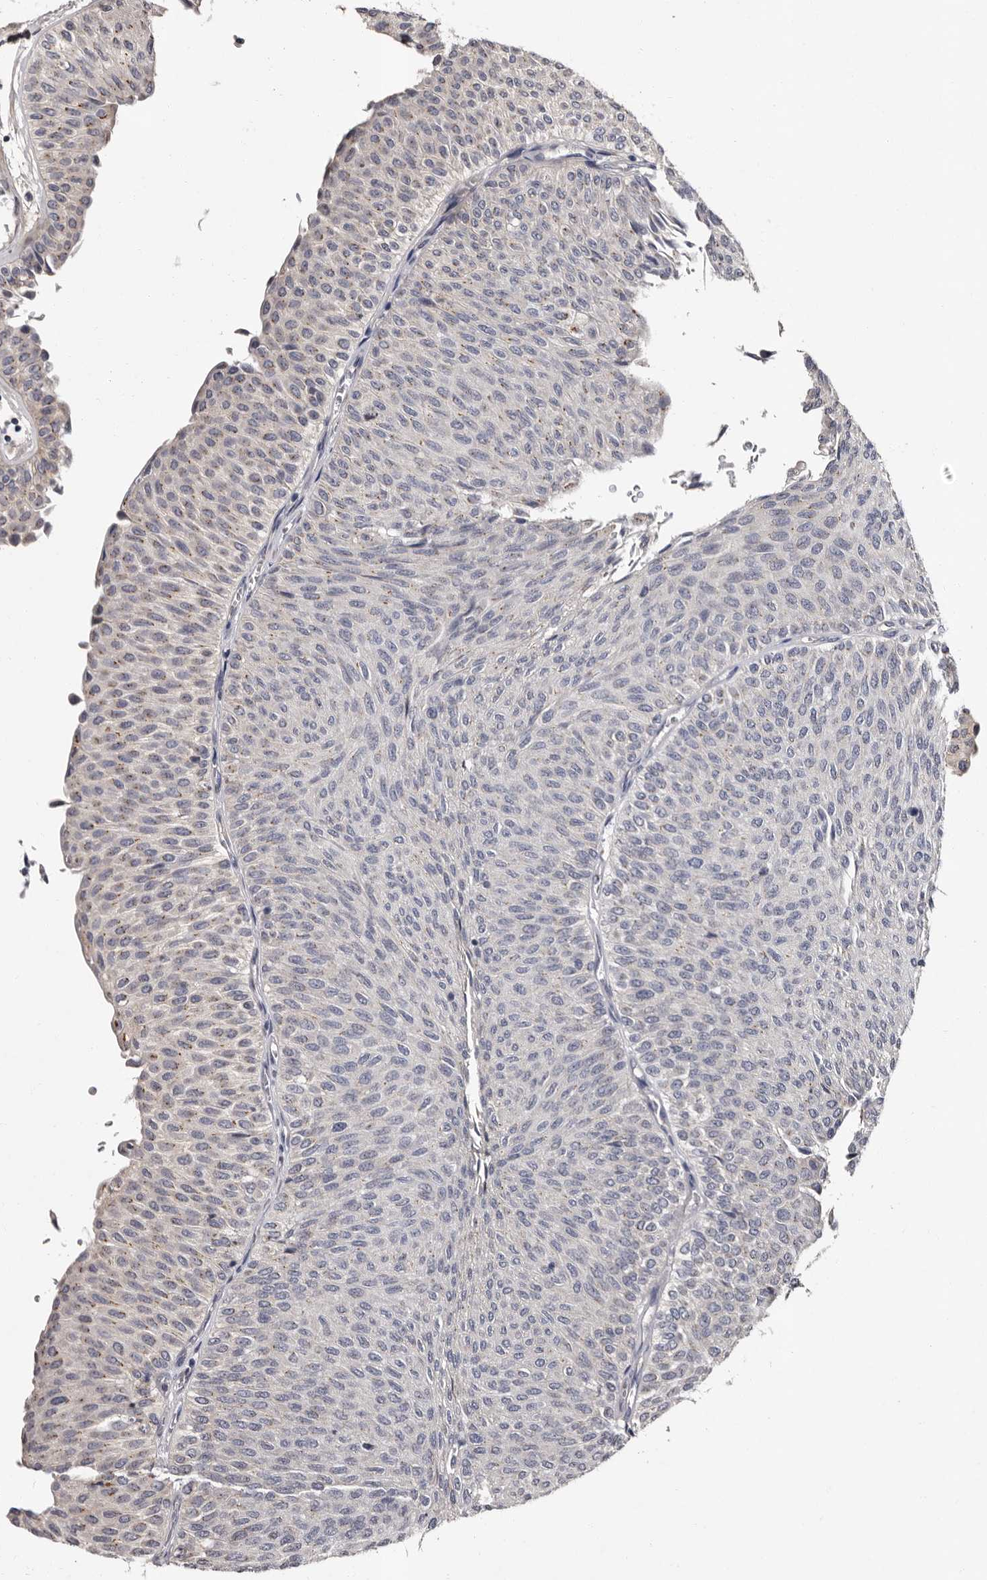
{"staining": {"intensity": "moderate", "quantity": "<25%", "location": "cytoplasmic/membranous"}, "tissue": "urothelial cancer", "cell_type": "Tumor cells", "image_type": "cancer", "snomed": [{"axis": "morphology", "description": "Urothelial carcinoma, Low grade"}, {"axis": "topography", "description": "Urinary bladder"}], "caption": "Immunohistochemistry (DAB) staining of human low-grade urothelial carcinoma demonstrates moderate cytoplasmic/membranous protein staining in about <25% of tumor cells.", "gene": "FAM91A1", "patient": {"sex": "male", "age": 78}}